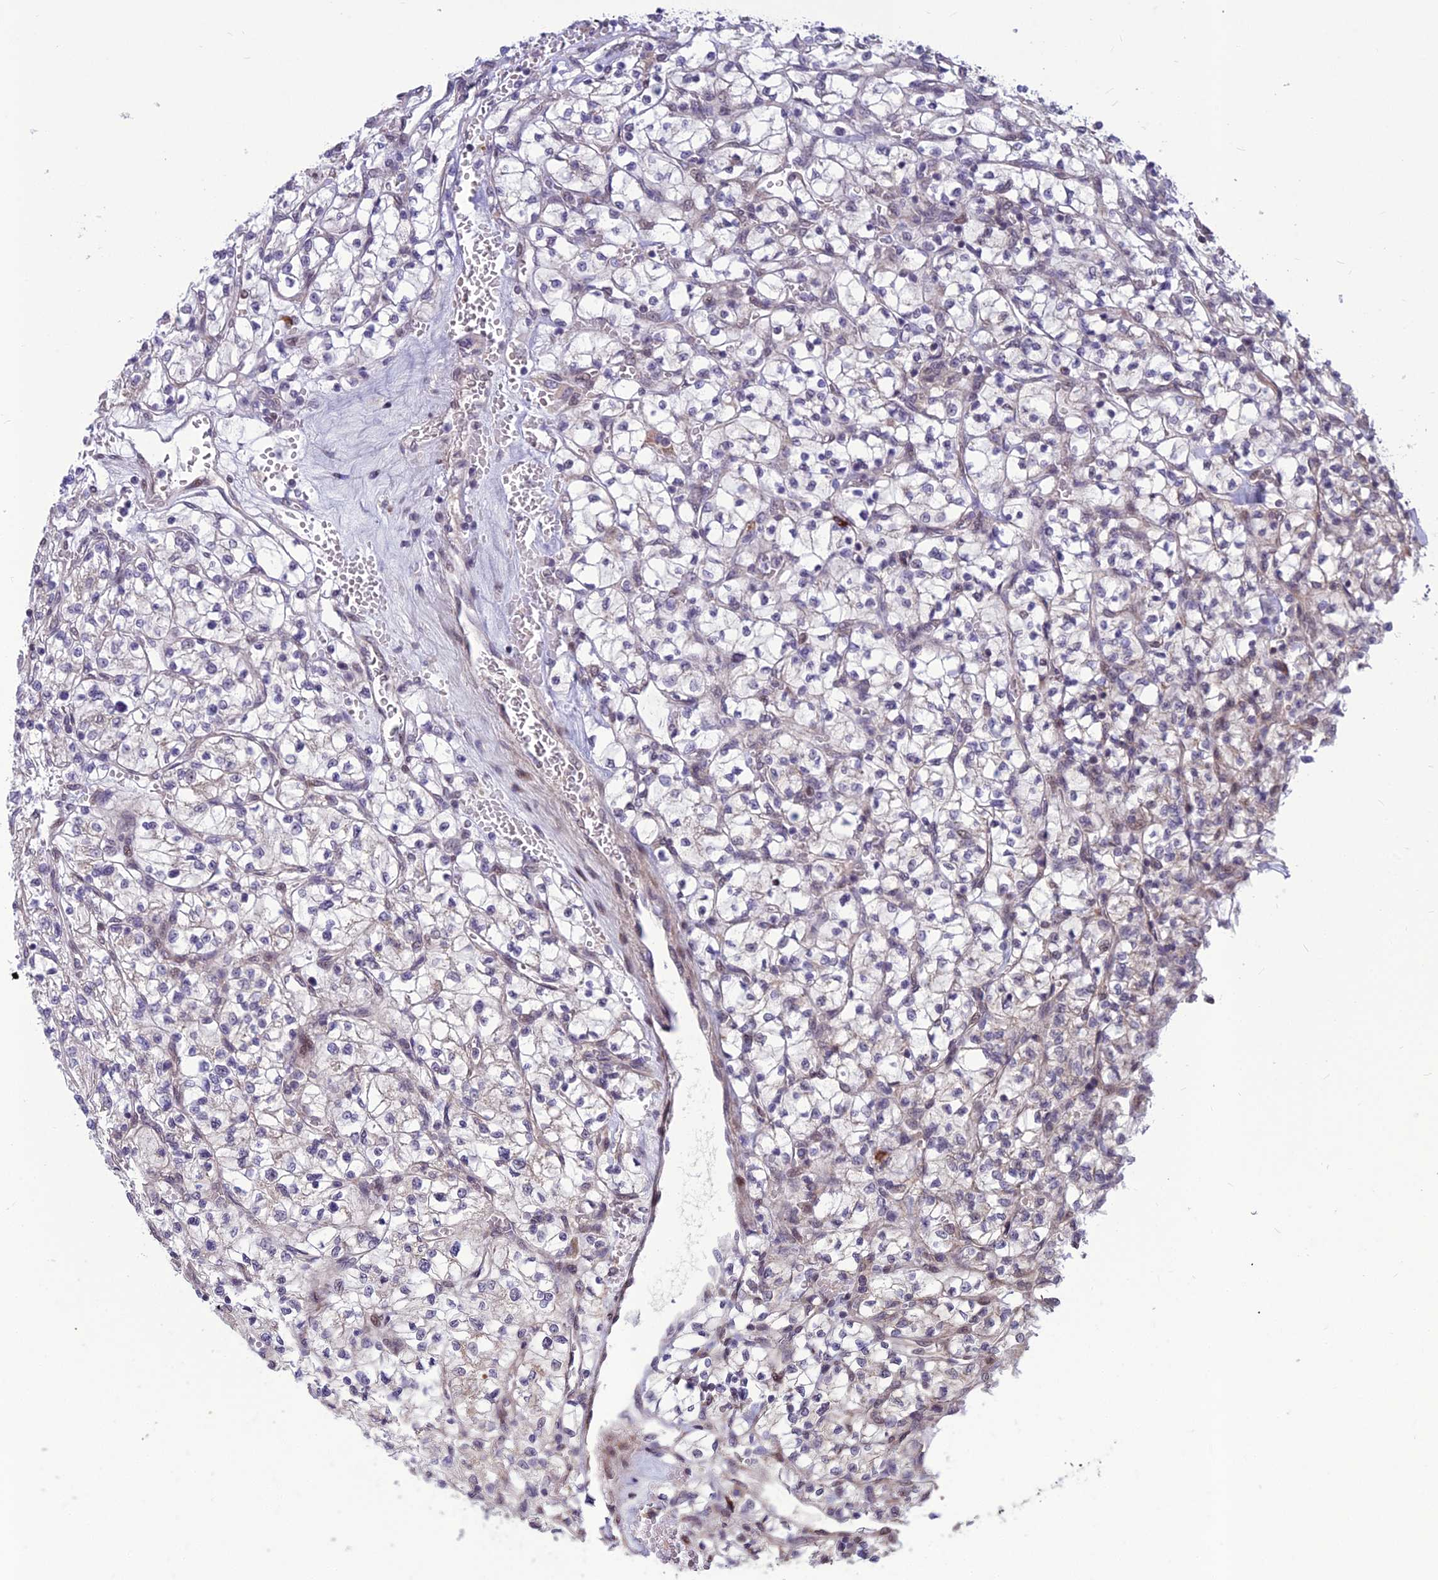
{"staining": {"intensity": "negative", "quantity": "none", "location": "none"}, "tissue": "renal cancer", "cell_type": "Tumor cells", "image_type": "cancer", "snomed": [{"axis": "morphology", "description": "Adenocarcinoma, NOS"}, {"axis": "topography", "description": "Kidney"}], "caption": "Human renal cancer stained for a protein using IHC reveals no expression in tumor cells.", "gene": "FBRS", "patient": {"sex": "female", "age": 64}}